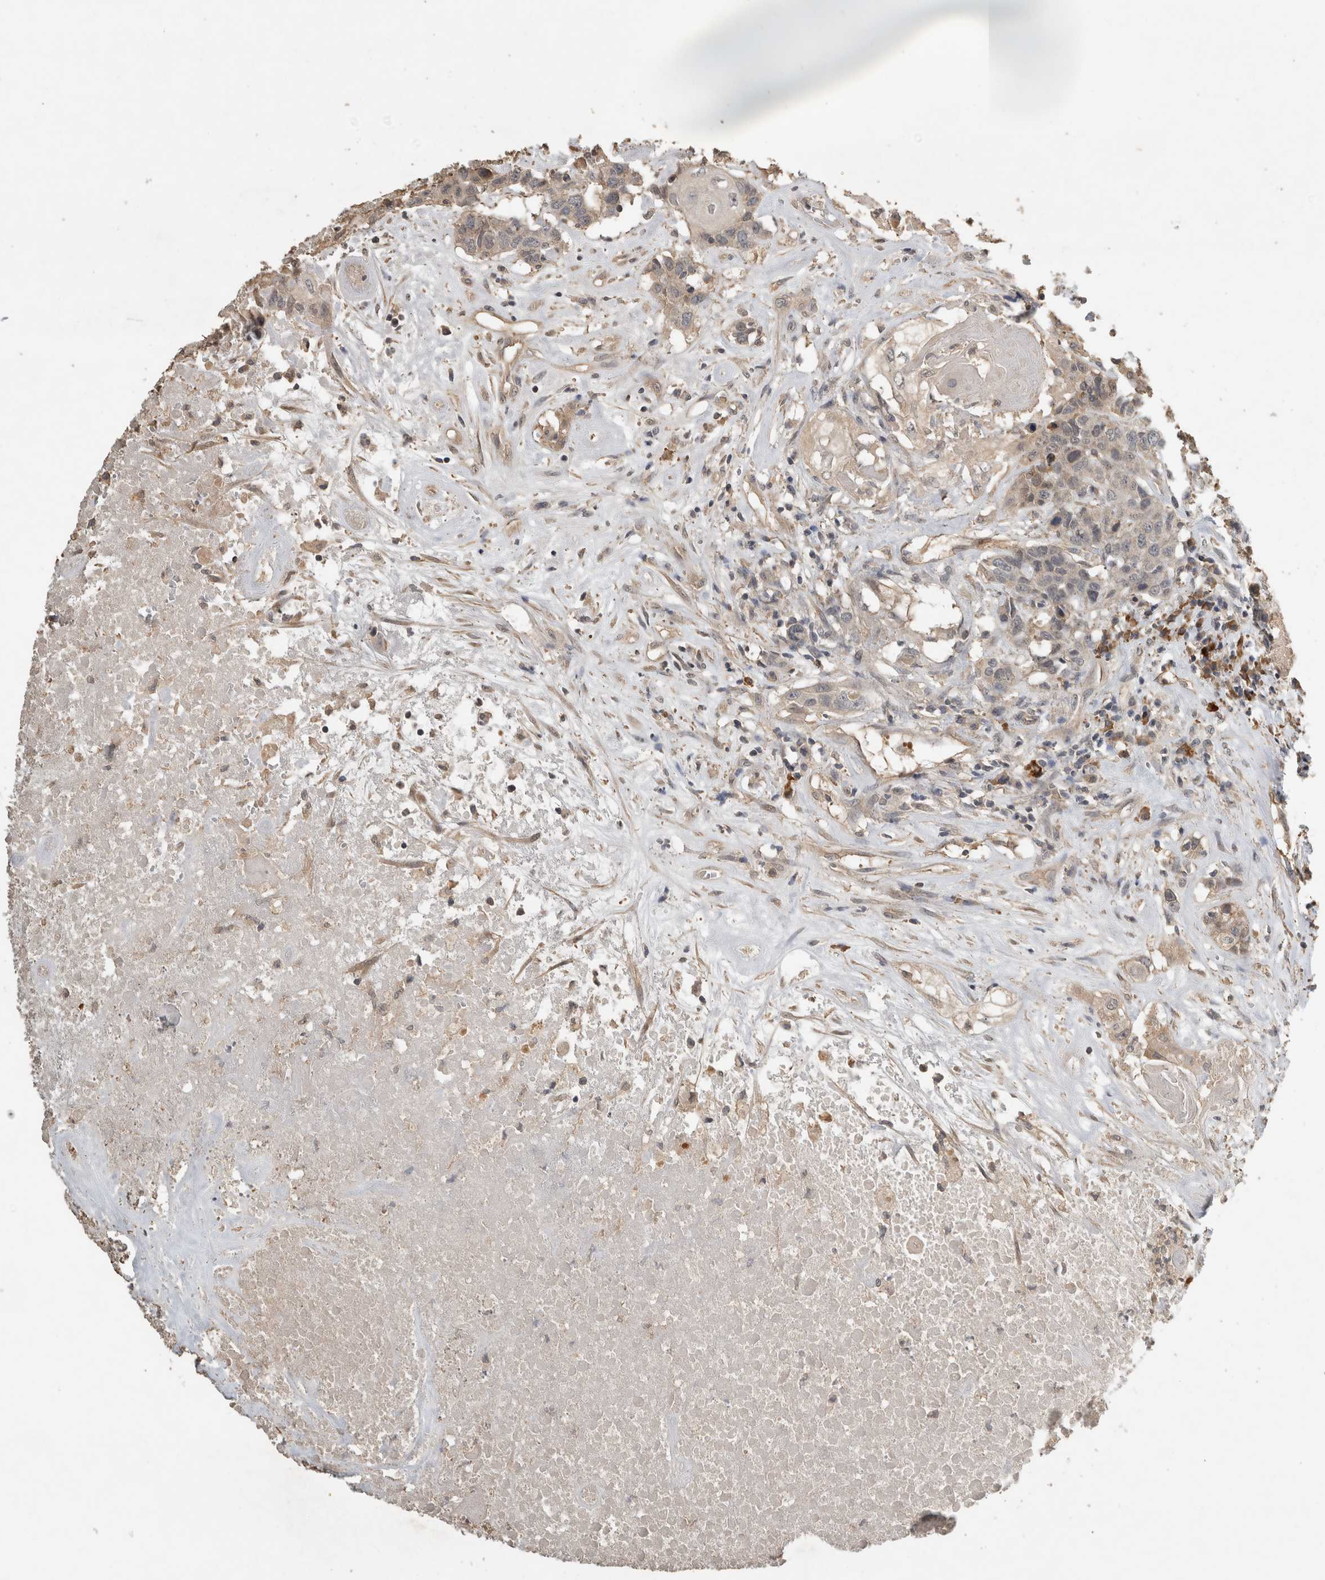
{"staining": {"intensity": "weak", "quantity": "25%-75%", "location": "cytoplasmic/membranous"}, "tissue": "head and neck cancer", "cell_type": "Tumor cells", "image_type": "cancer", "snomed": [{"axis": "morphology", "description": "Squamous cell carcinoma, NOS"}, {"axis": "topography", "description": "Head-Neck"}], "caption": "Brown immunohistochemical staining in head and neck cancer shows weak cytoplasmic/membranous expression in approximately 25%-75% of tumor cells.", "gene": "RHPN1", "patient": {"sex": "male", "age": 66}}